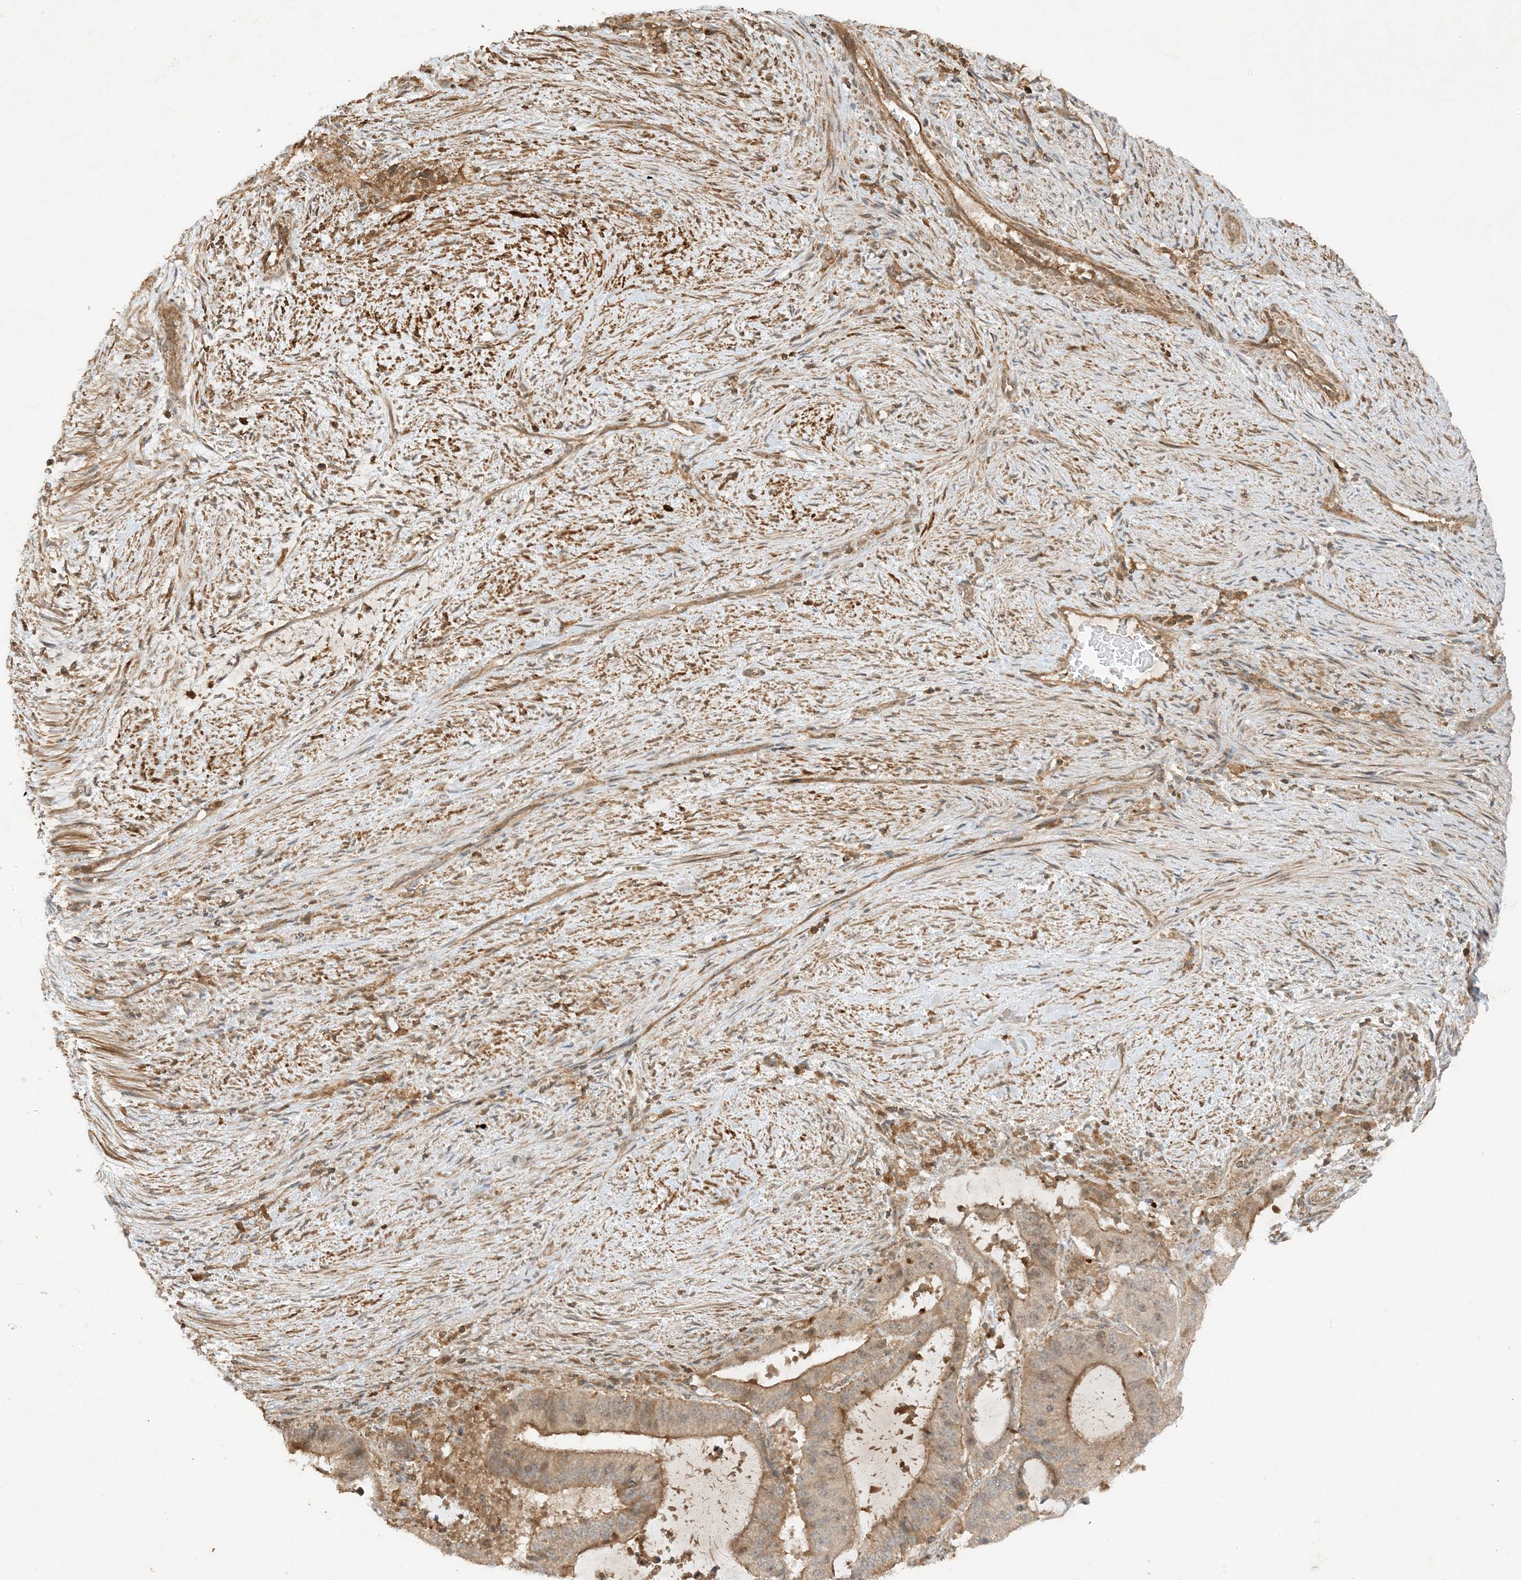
{"staining": {"intensity": "moderate", "quantity": "25%-75%", "location": "cytoplasmic/membranous"}, "tissue": "liver cancer", "cell_type": "Tumor cells", "image_type": "cancer", "snomed": [{"axis": "morphology", "description": "Normal tissue, NOS"}, {"axis": "morphology", "description": "Cholangiocarcinoma"}, {"axis": "topography", "description": "Liver"}, {"axis": "topography", "description": "Peripheral nerve tissue"}], "caption": "This photomicrograph shows immunohistochemistry (IHC) staining of human liver cancer (cholangiocarcinoma), with medium moderate cytoplasmic/membranous staining in about 25%-75% of tumor cells.", "gene": "XRN1", "patient": {"sex": "female", "age": 73}}